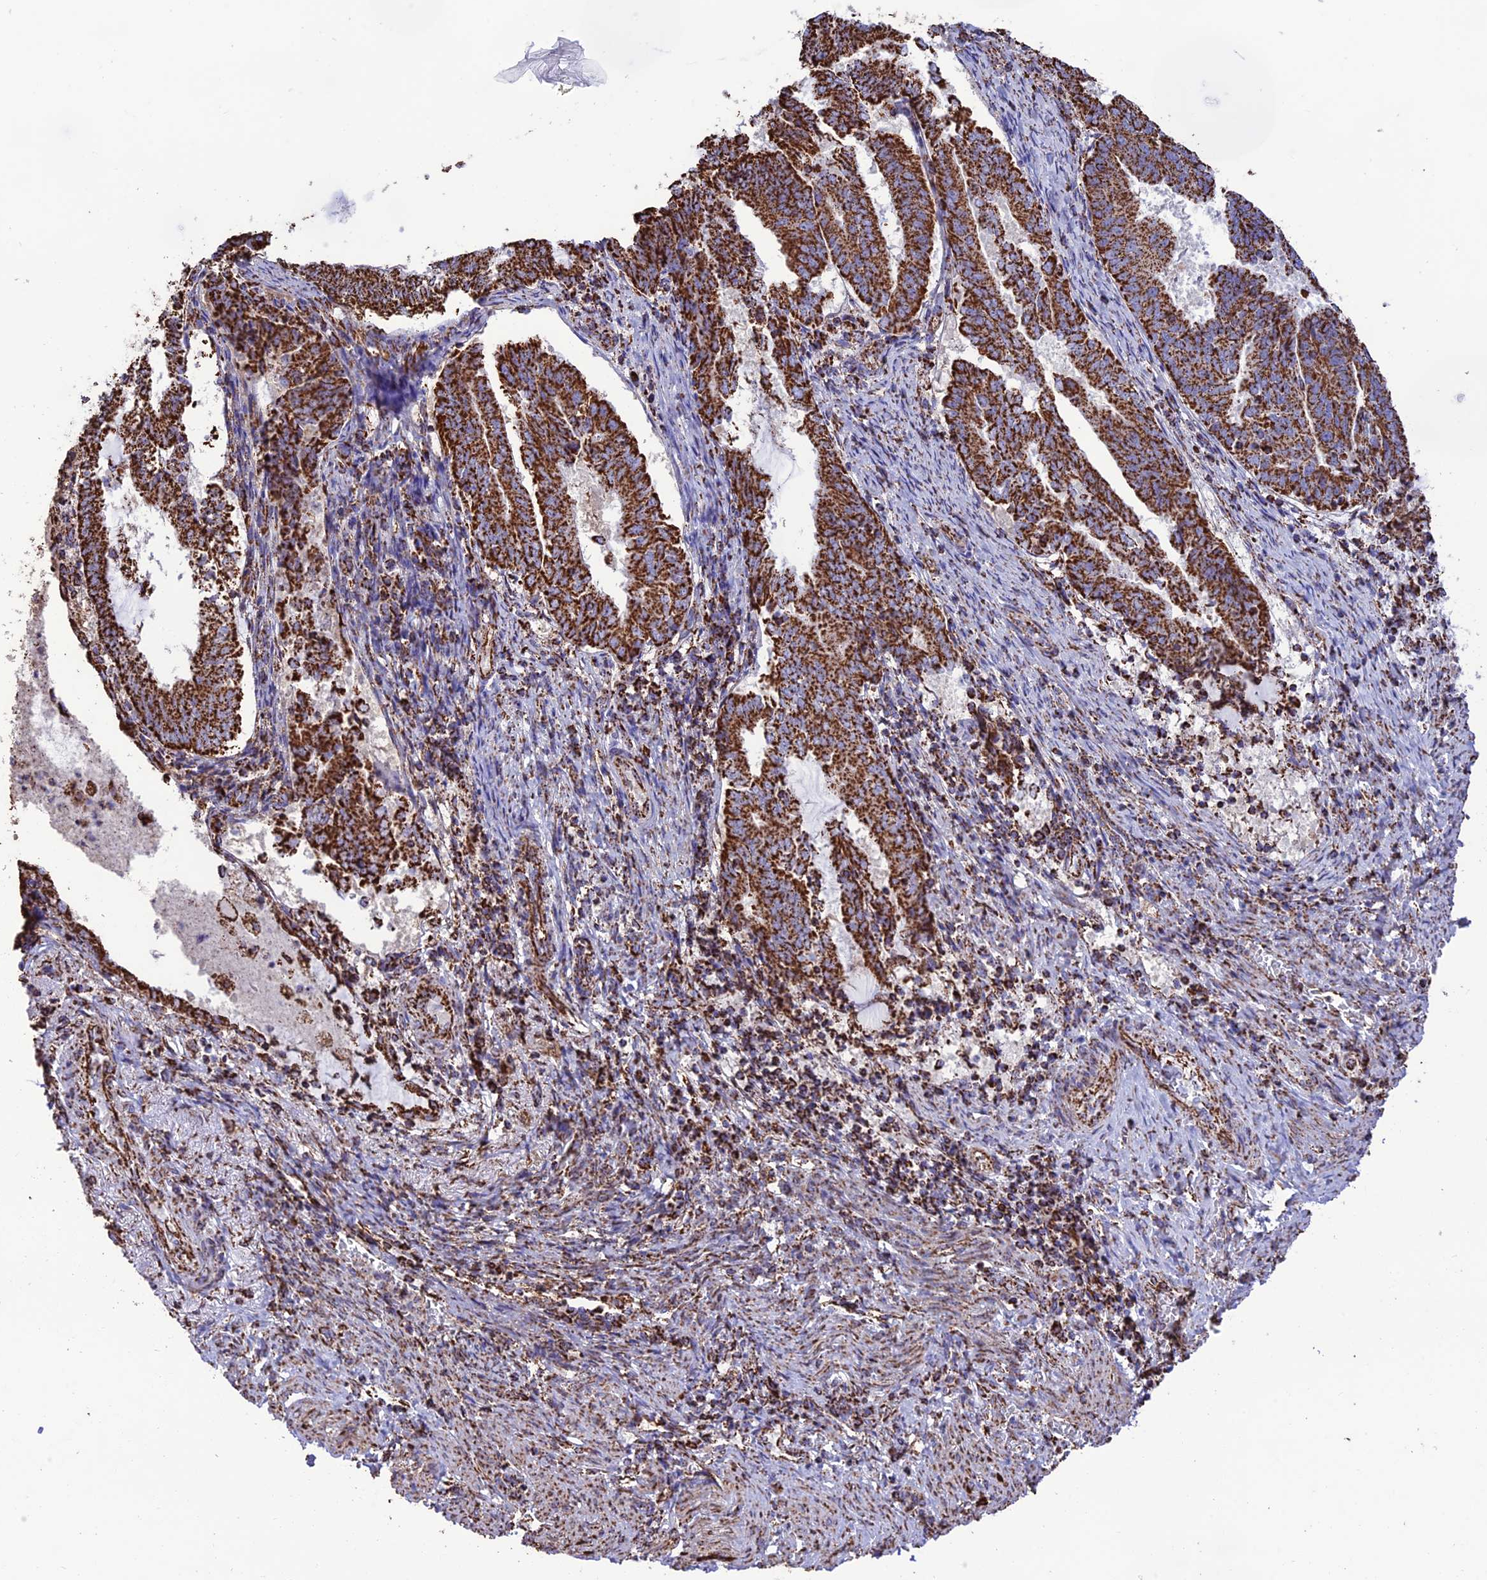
{"staining": {"intensity": "strong", "quantity": ">75%", "location": "cytoplasmic/membranous"}, "tissue": "endometrial cancer", "cell_type": "Tumor cells", "image_type": "cancer", "snomed": [{"axis": "morphology", "description": "Adenocarcinoma, NOS"}, {"axis": "topography", "description": "Endometrium"}], "caption": "The image displays immunohistochemical staining of endometrial cancer (adenocarcinoma). There is strong cytoplasmic/membranous positivity is present in about >75% of tumor cells.", "gene": "NDUFAF1", "patient": {"sex": "female", "age": 80}}